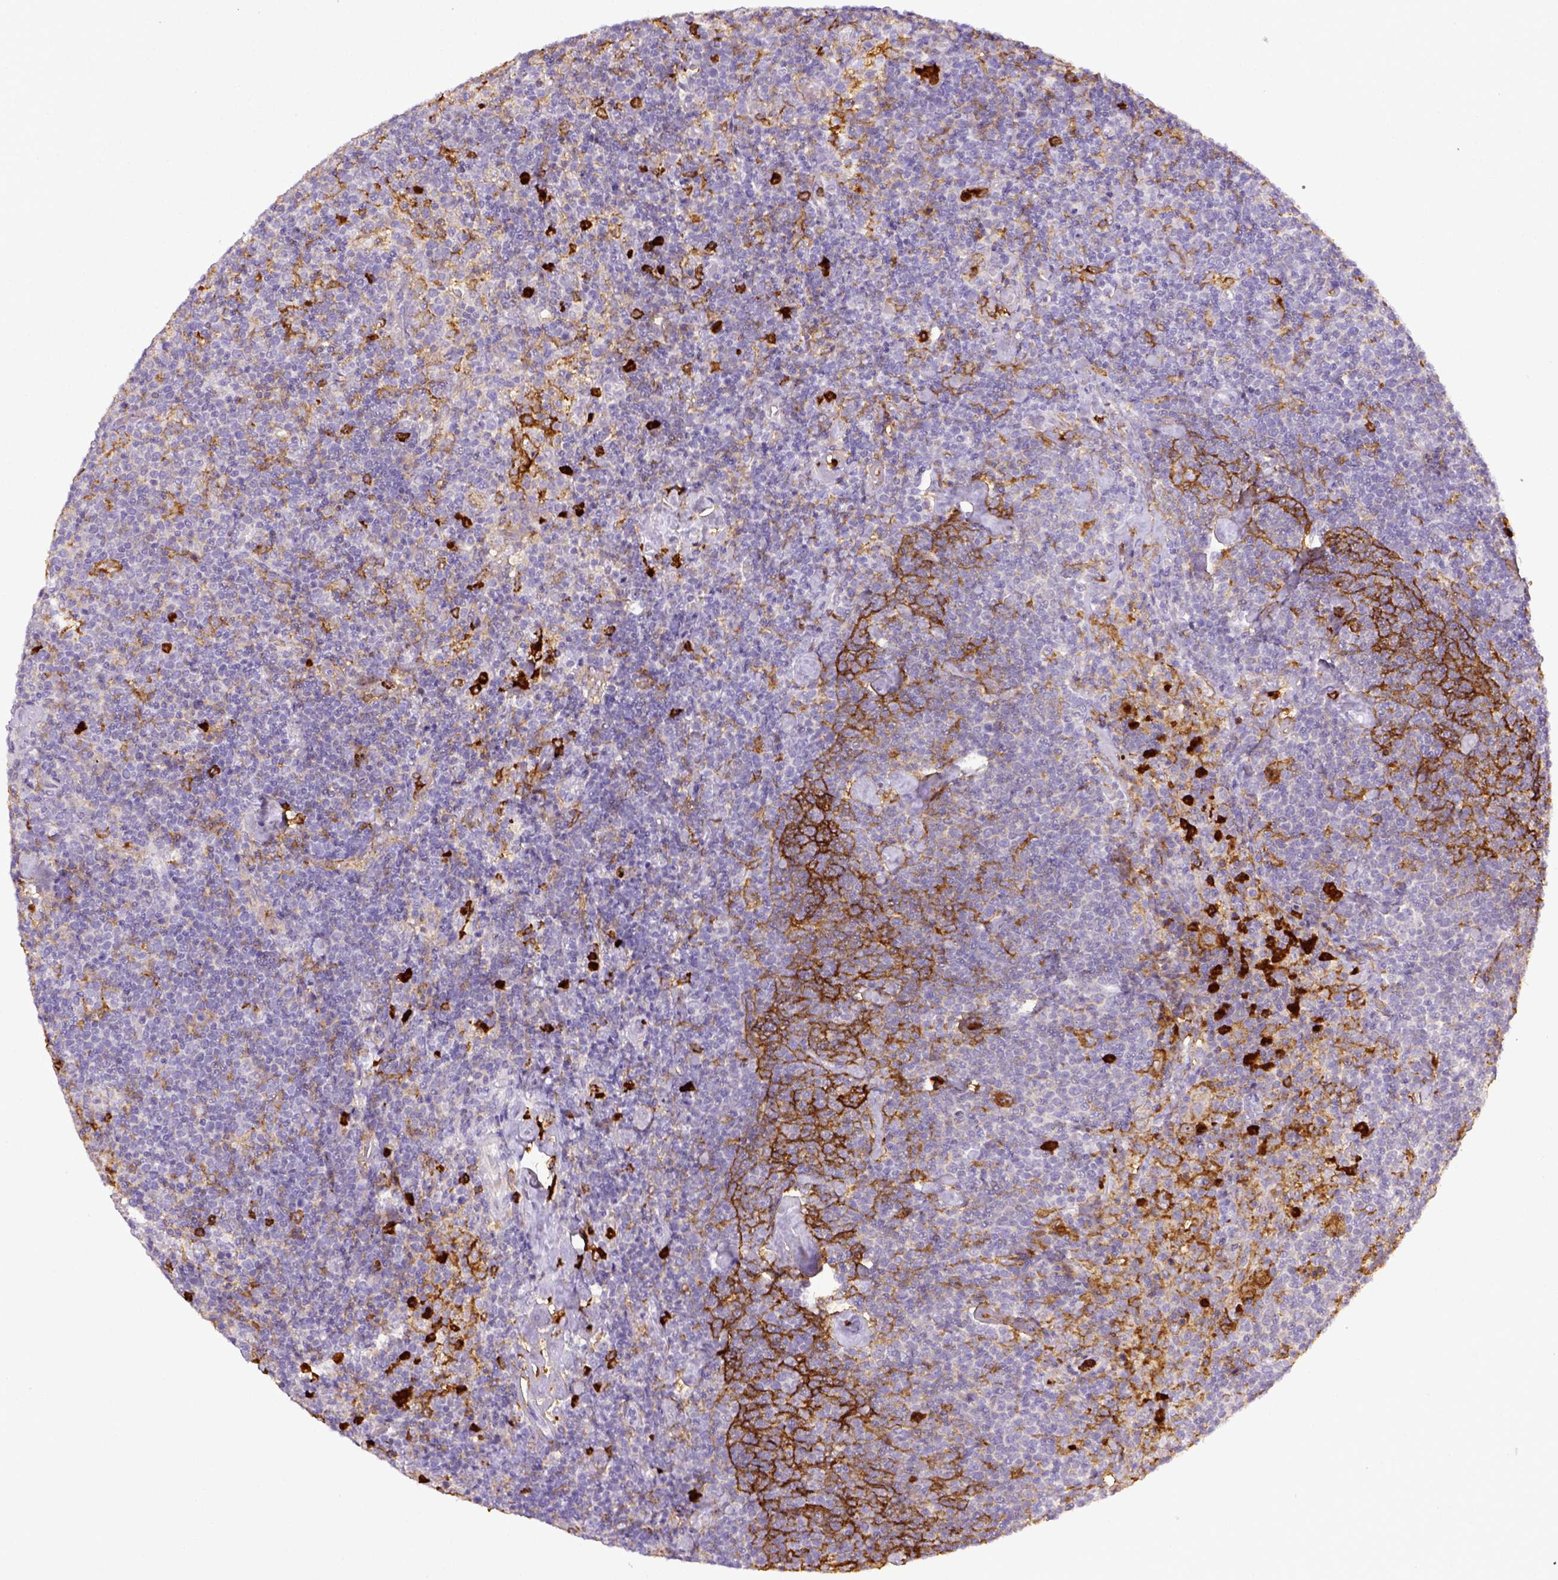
{"staining": {"intensity": "negative", "quantity": "none", "location": "none"}, "tissue": "lymphoma", "cell_type": "Tumor cells", "image_type": "cancer", "snomed": [{"axis": "morphology", "description": "Malignant lymphoma, non-Hodgkin's type, High grade"}, {"axis": "topography", "description": "Lymph node"}], "caption": "Tumor cells are negative for brown protein staining in high-grade malignant lymphoma, non-Hodgkin's type. (DAB (3,3'-diaminobenzidine) immunohistochemistry visualized using brightfield microscopy, high magnification).", "gene": "ITGAM", "patient": {"sex": "male", "age": 61}}